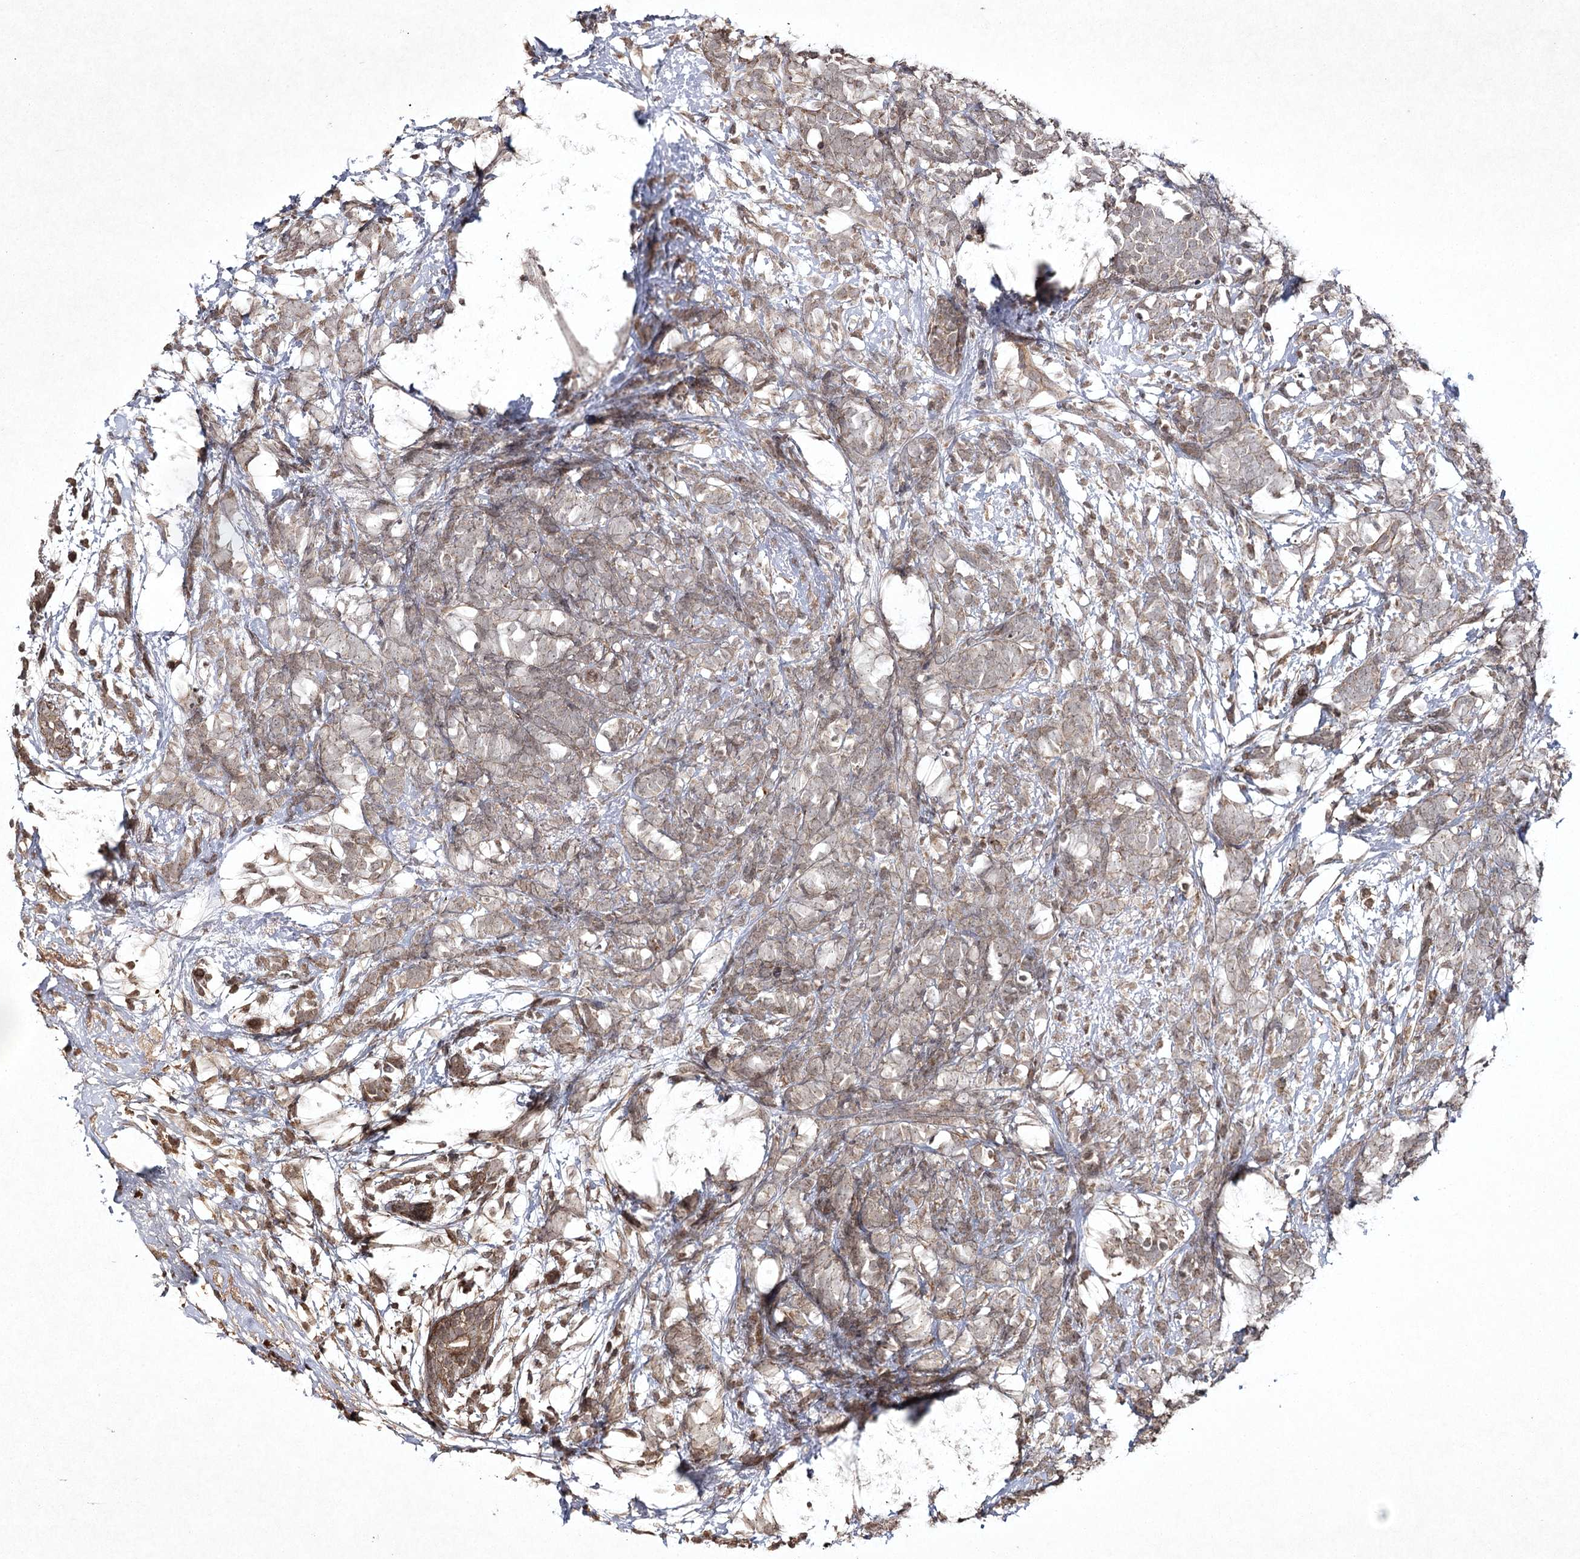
{"staining": {"intensity": "weak", "quantity": "25%-75%", "location": "cytoplasmic/membranous"}, "tissue": "breast cancer", "cell_type": "Tumor cells", "image_type": "cancer", "snomed": [{"axis": "morphology", "description": "Lobular carcinoma"}, {"axis": "topography", "description": "Breast"}], "caption": "Brown immunohistochemical staining in human breast cancer reveals weak cytoplasmic/membranous expression in about 25%-75% of tumor cells.", "gene": "CYP2B6", "patient": {"sex": "female", "age": 58}}